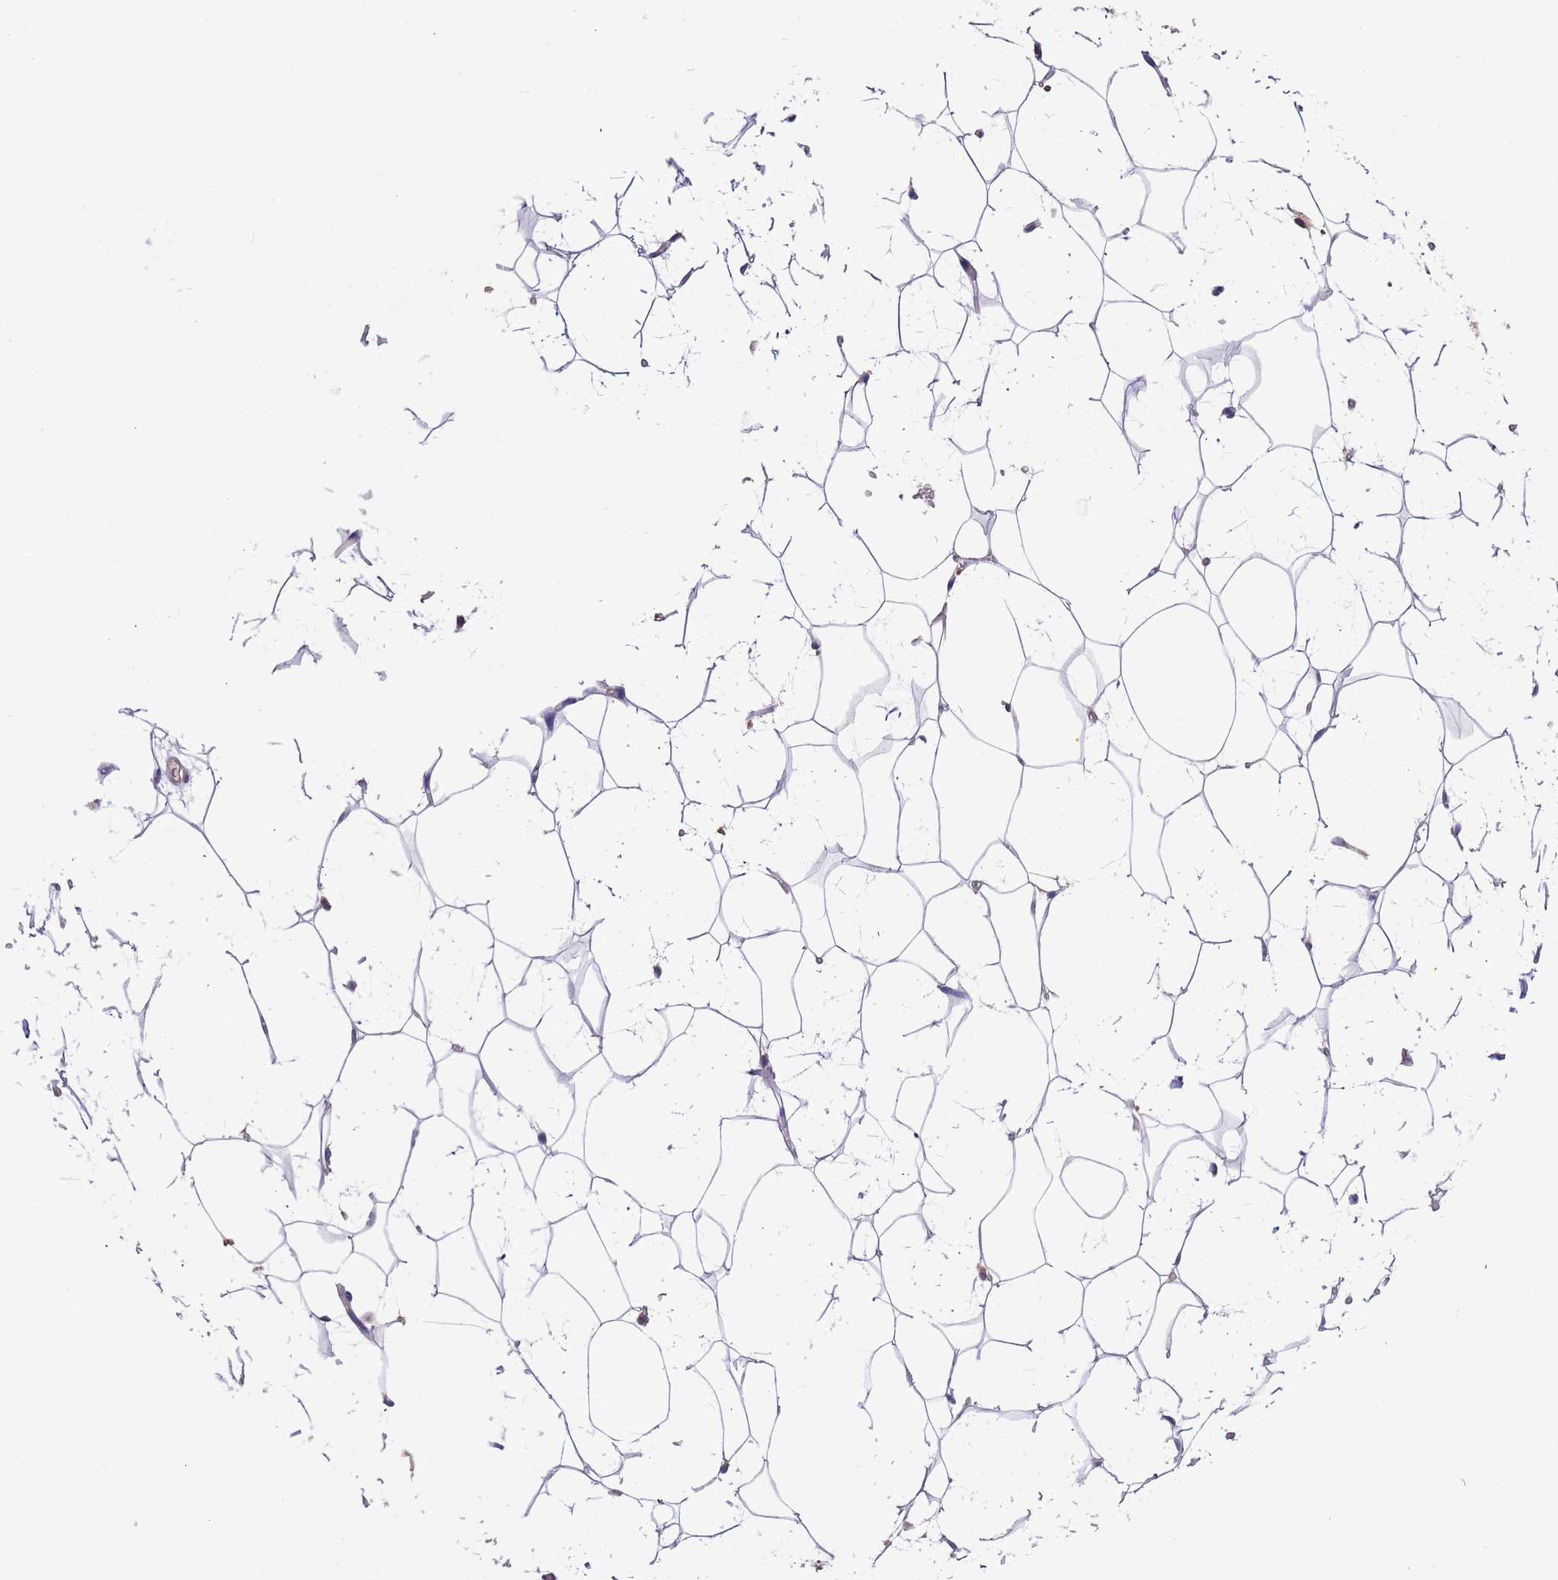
{"staining": {"intensity": "negative", "quantity": "none", "location": "none"}, "tissue": "adipose tissue", "cell_type": "Adipocytes", "image_type": "normal", "snomed": [{"axis": "morphology", "description": "Normal tissue, NOS"}, {"axis": "topography", "description": "Breast"}], "caption": "Immunohistochemistry (IHC) photomicrograph of benign adipose tissue: human adipose tissue stained with DAB displays no significant protein positivity in adipocytes. (Stains: DAB (3,3'-diaminobenzidine) immunohistochemistry (IHC) with hematoxylin counter stain, Microscopy: brightfield microscopy at high magnification).", "gene": "SYT4", "patient": {"sex": "female", "age": 26}}